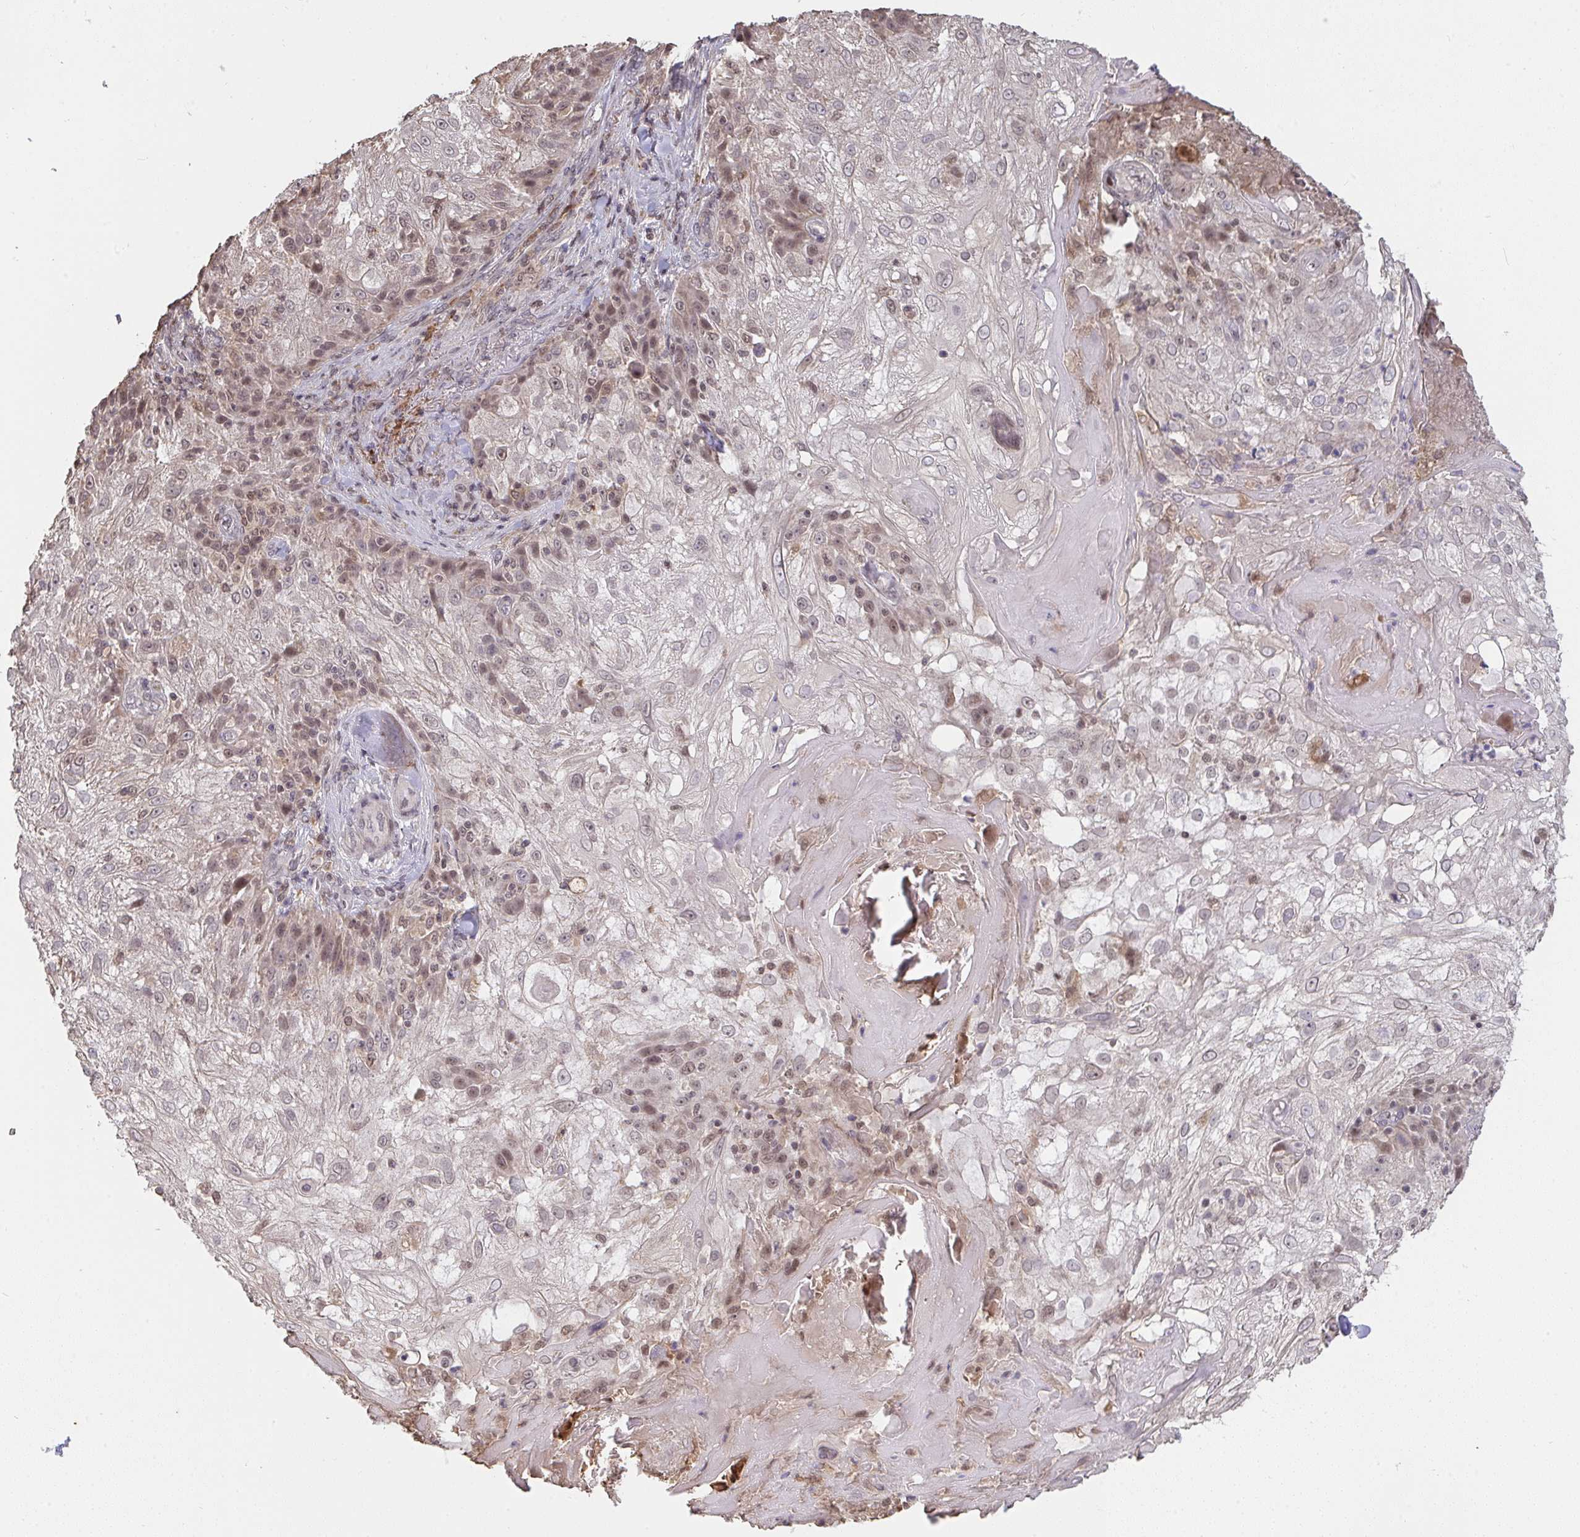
{"staining": {"intensity": "weak", "quantity": "25%-75%", "location": "nuclear"}, "tissue": "skin cancer", "cell_type": "Tumor cells", "image_type": "cancer", "snomed": [{"axis": "morphology", "description": "Normal tissue, NOS"}, {"axis": "morphology", "description": "Squamous cell carcinoma, NOS"}, {"axis": "topography", "description": "Skin"}], "caption": "Weak nuclear positivity for a protein is appreciated in about 25%-75% of tumor cells of skin cancer (squamous cell carcinoma) using IHC.", "gene": "SAP30", "patient": {"sex": "female", "age": 83}}